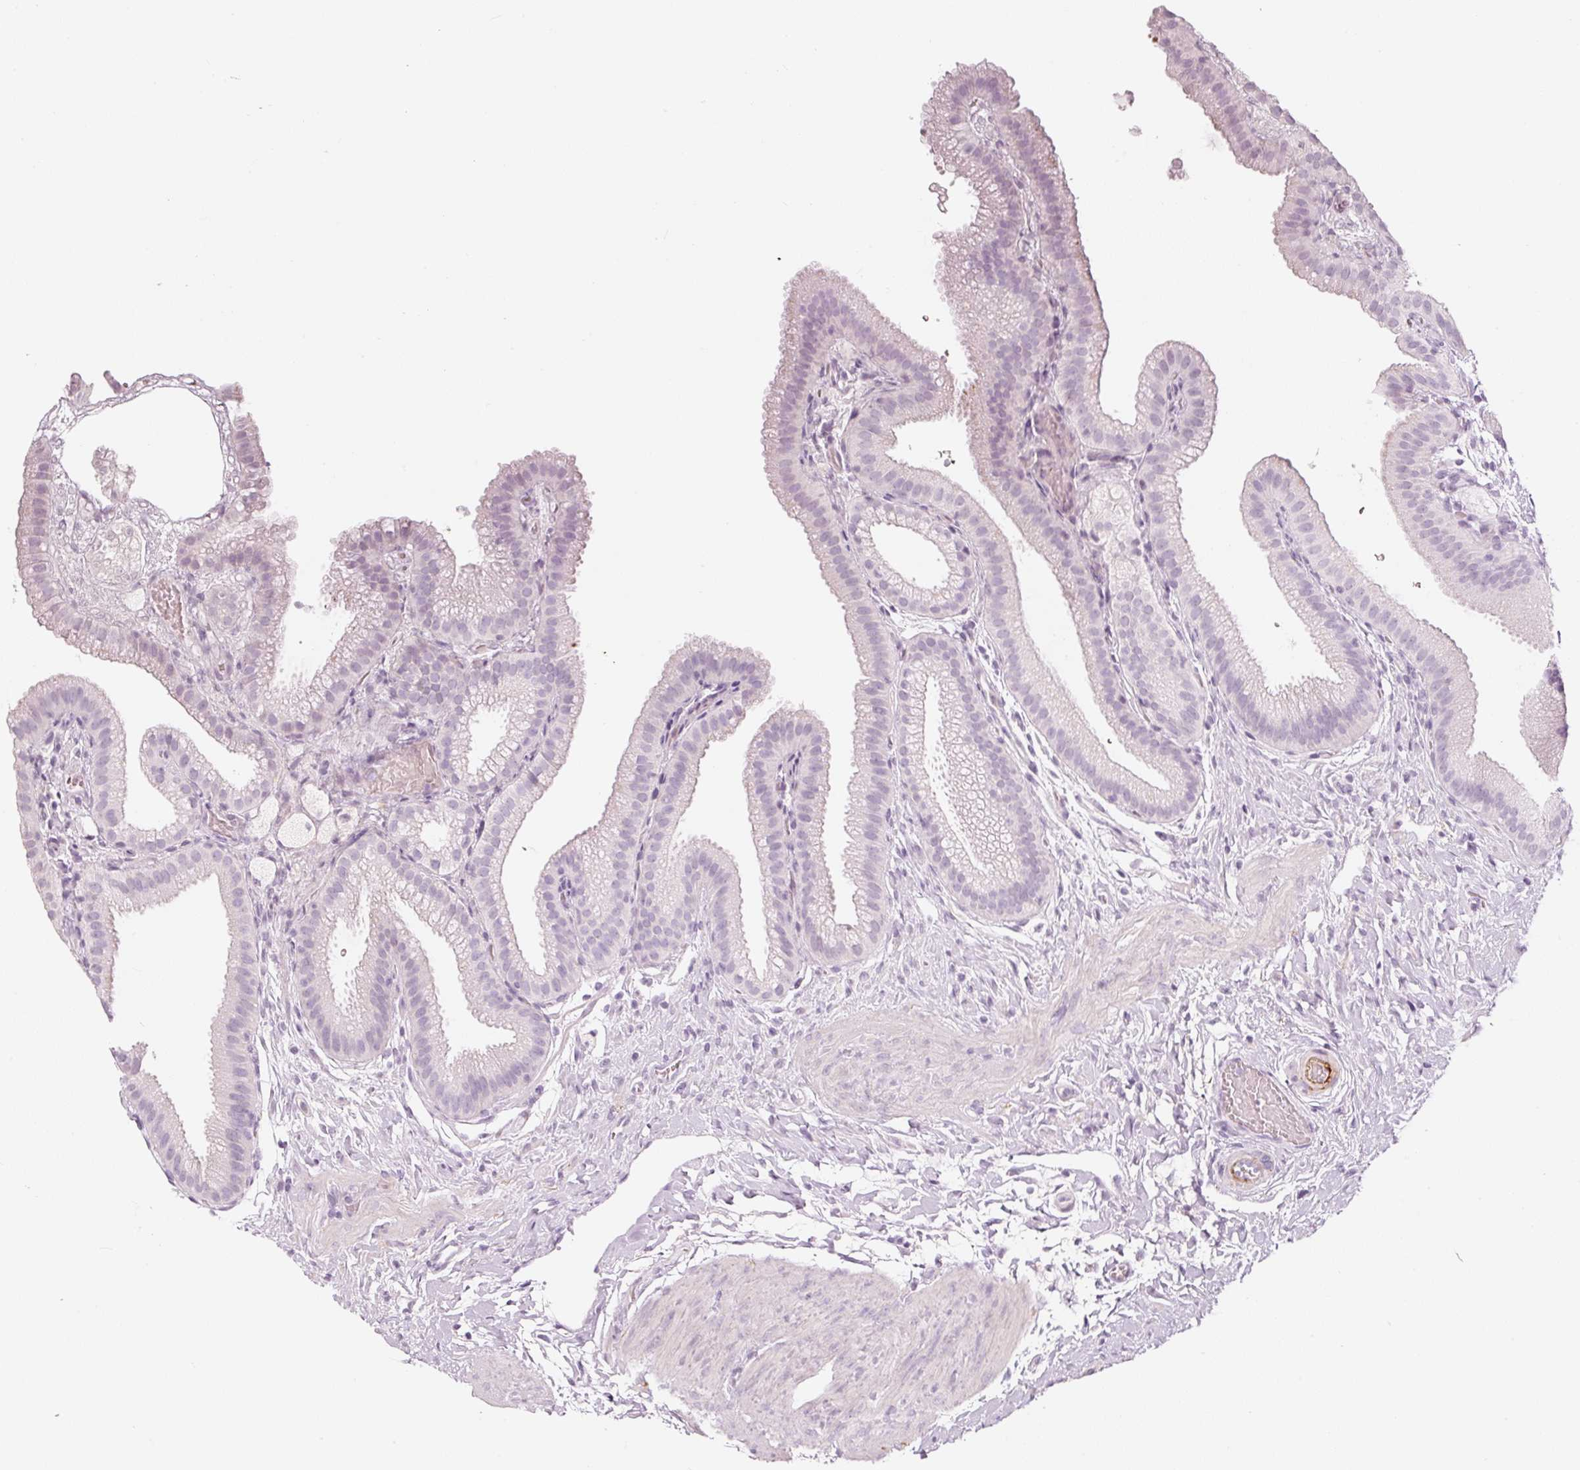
{"staining": {"intensity": "negative", "quantity": "none", "location": "none"}, "tissue": "gallbladder", "cell_type": "Glandular cells", "image_type": "normal", "snomed": [{"axis": "morphology", "description": "Normal tissue, NOS"}, {"axis": "topography", "description": "Gallbladder"}], "caption": "Immunohistochemistry (IHC) histopathology image of benign gallbladder: human gallbladder stained with DAB (3,3'-diaminobenzidine) reveals no significant protein positivity in glandular cells.", "gene": "LECT2", "patient": {"sex": "female", "age": 63}}